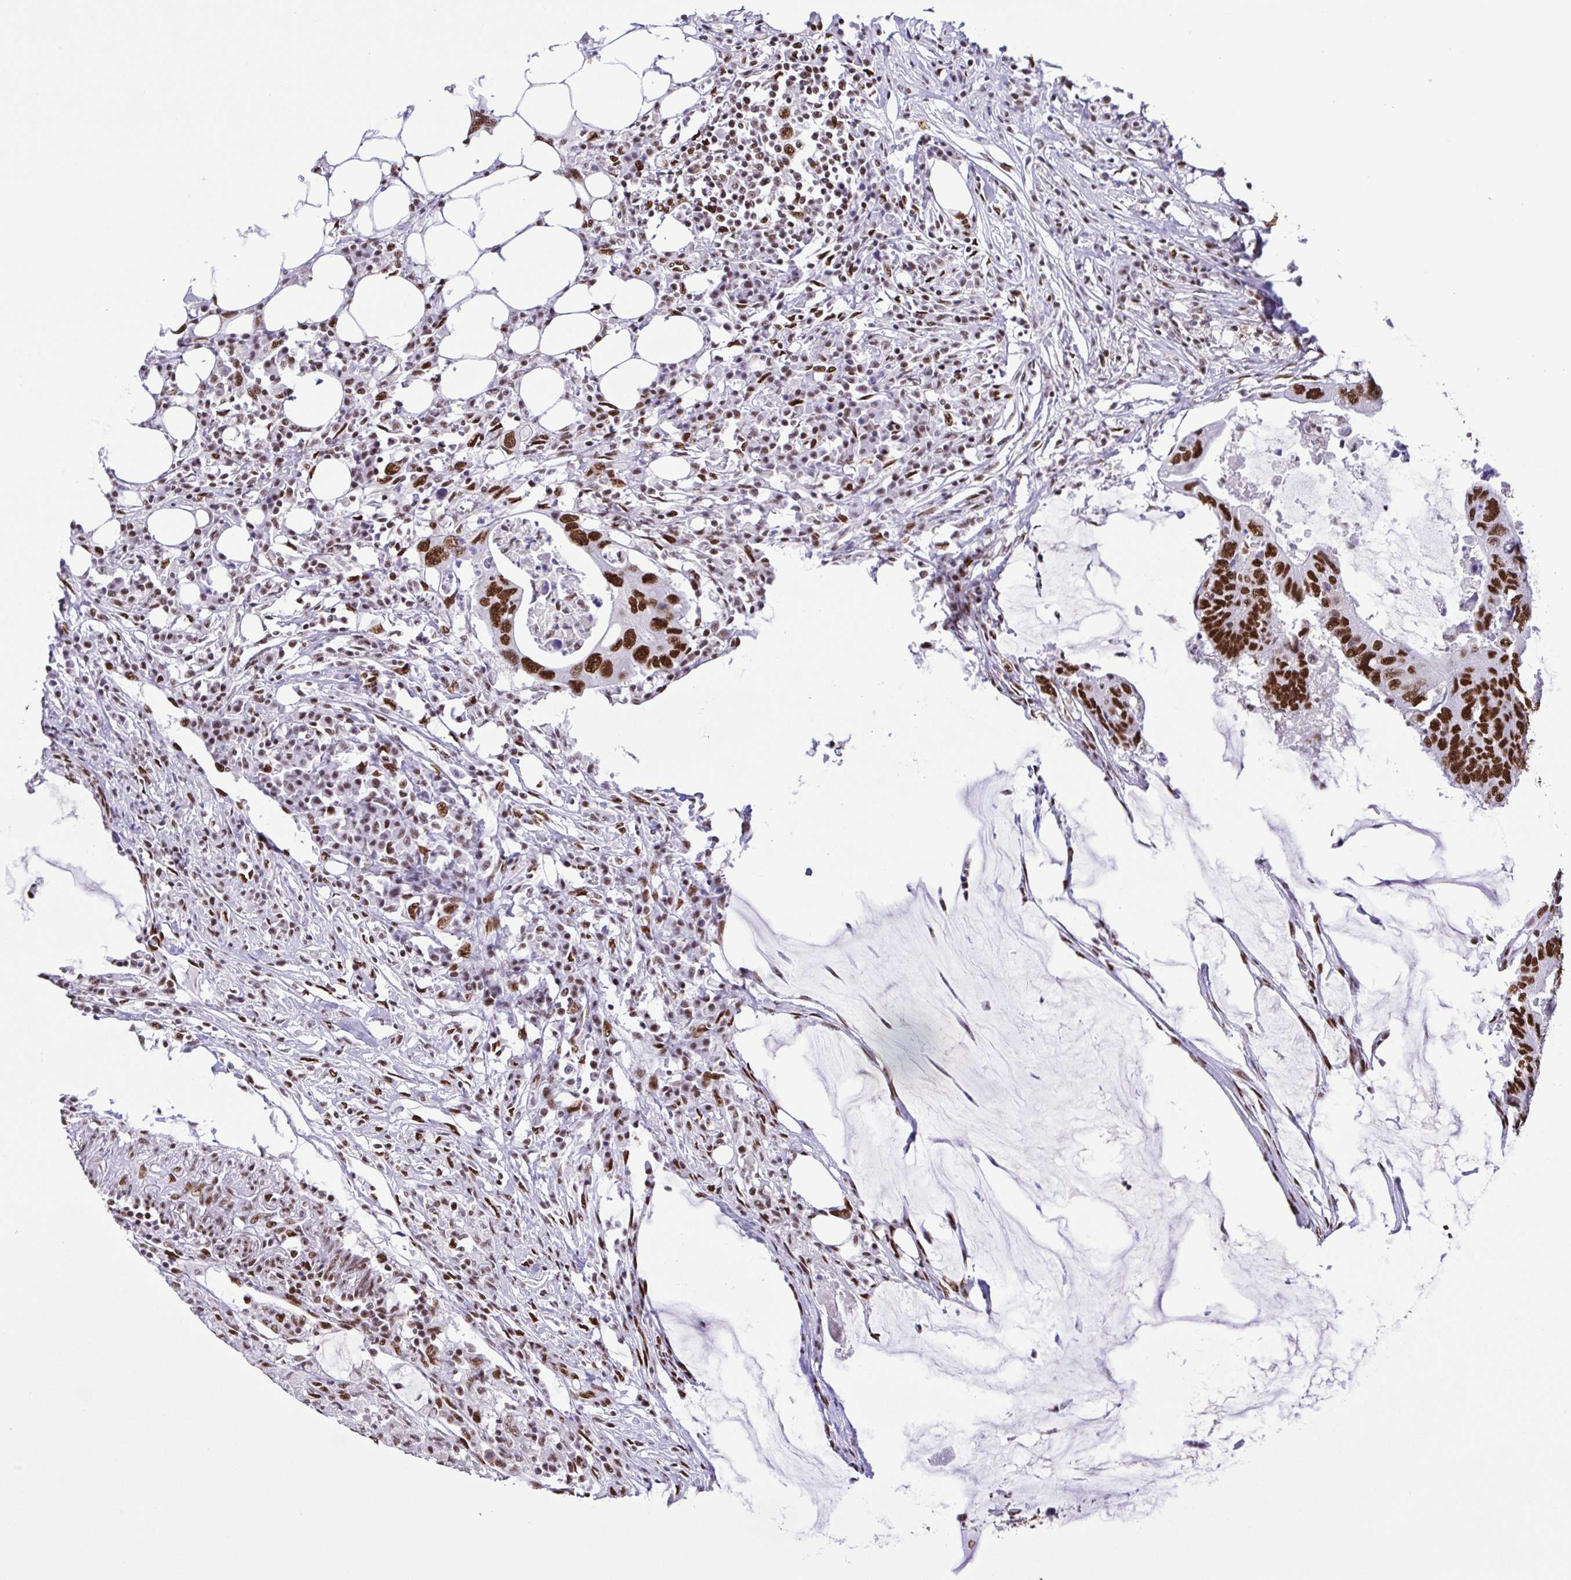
{"staining": {"intensity": "strong", "quantity": ">75%", "location": "nuclear"}, "tissue": "colorectal cancer", "cell_type": "Tumor cells", "image_type": "cancer", "snomed": [{"axis": "morphology", "description": "Adenocarcinoma, NOS"}, {"axis": "topography", "description": "Colon"}], "caption": "This histopathology image reveals immunohistochemistry (IHC) staining of colorectal cancer (adenocarcinoma), with high strong nuclear expression in about >75% of tumor cells.", "gene": "TRIM28", "patient": {"sex": "male", "age": 71}}